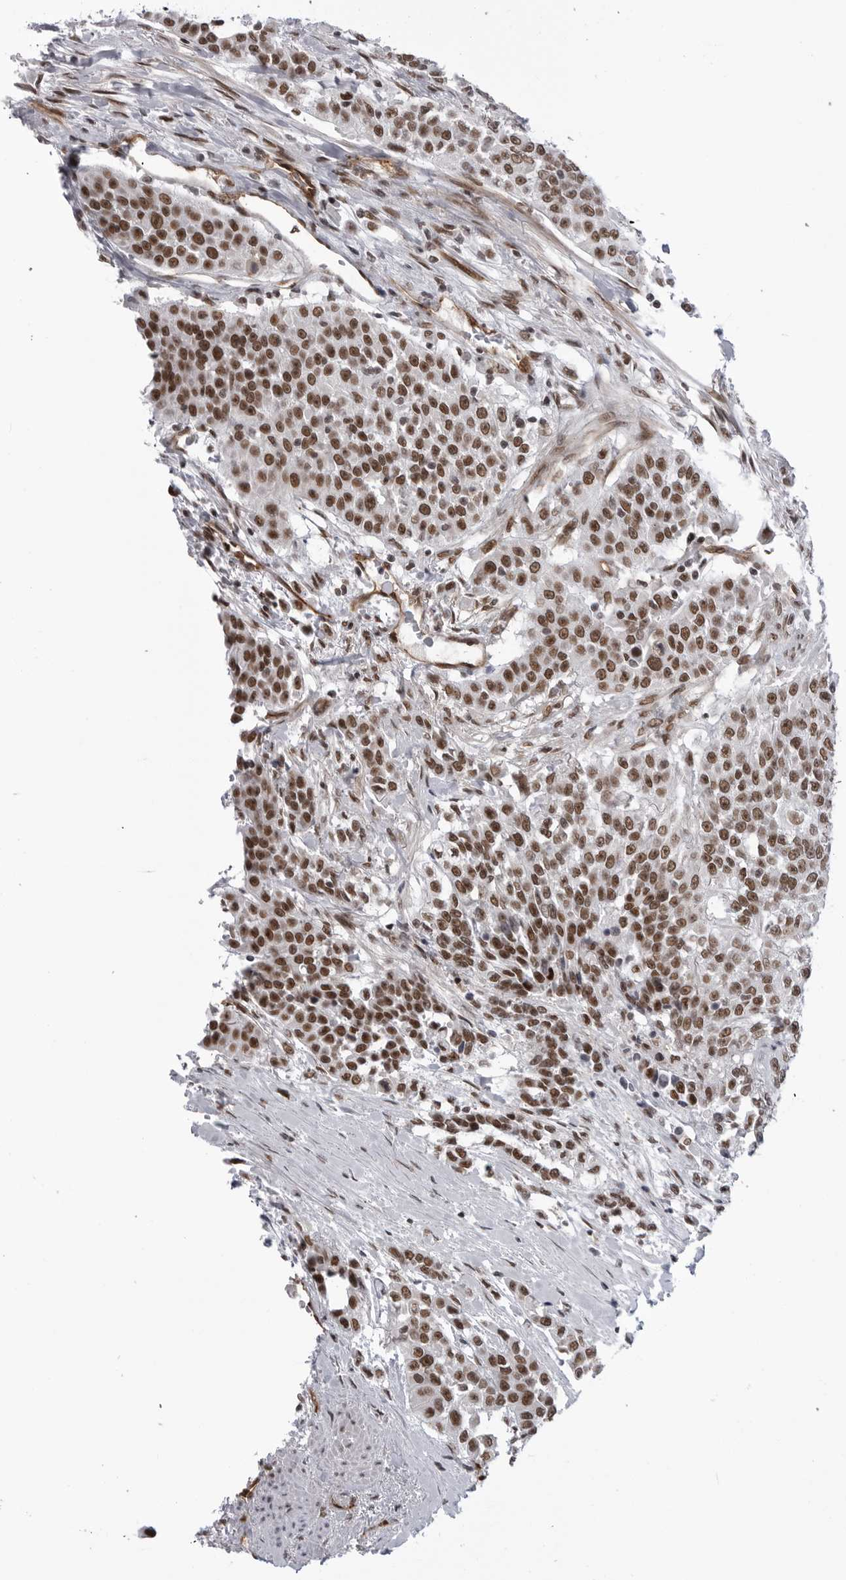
{"staining": {"intensity": "strong", "quantity": ">75%", "location": "nuclear"}, "tissue": "urothelial cancer", "cell_type": "Tumor cells", "image_type": "cancer", "snomed": [{"axis": "morphology", "description": "Urothelial carcinoma, High grade"}, {"axis": "topography", "description": "Urinary bladder"}], "caption": "There is high levels of strong nuclear staining in tumor cells of urothelial cancer, as demonstrated by immunohistochemical staining (brown color).", "gene": "RNF26", "patient": {"sex": "female", "age": 80}}